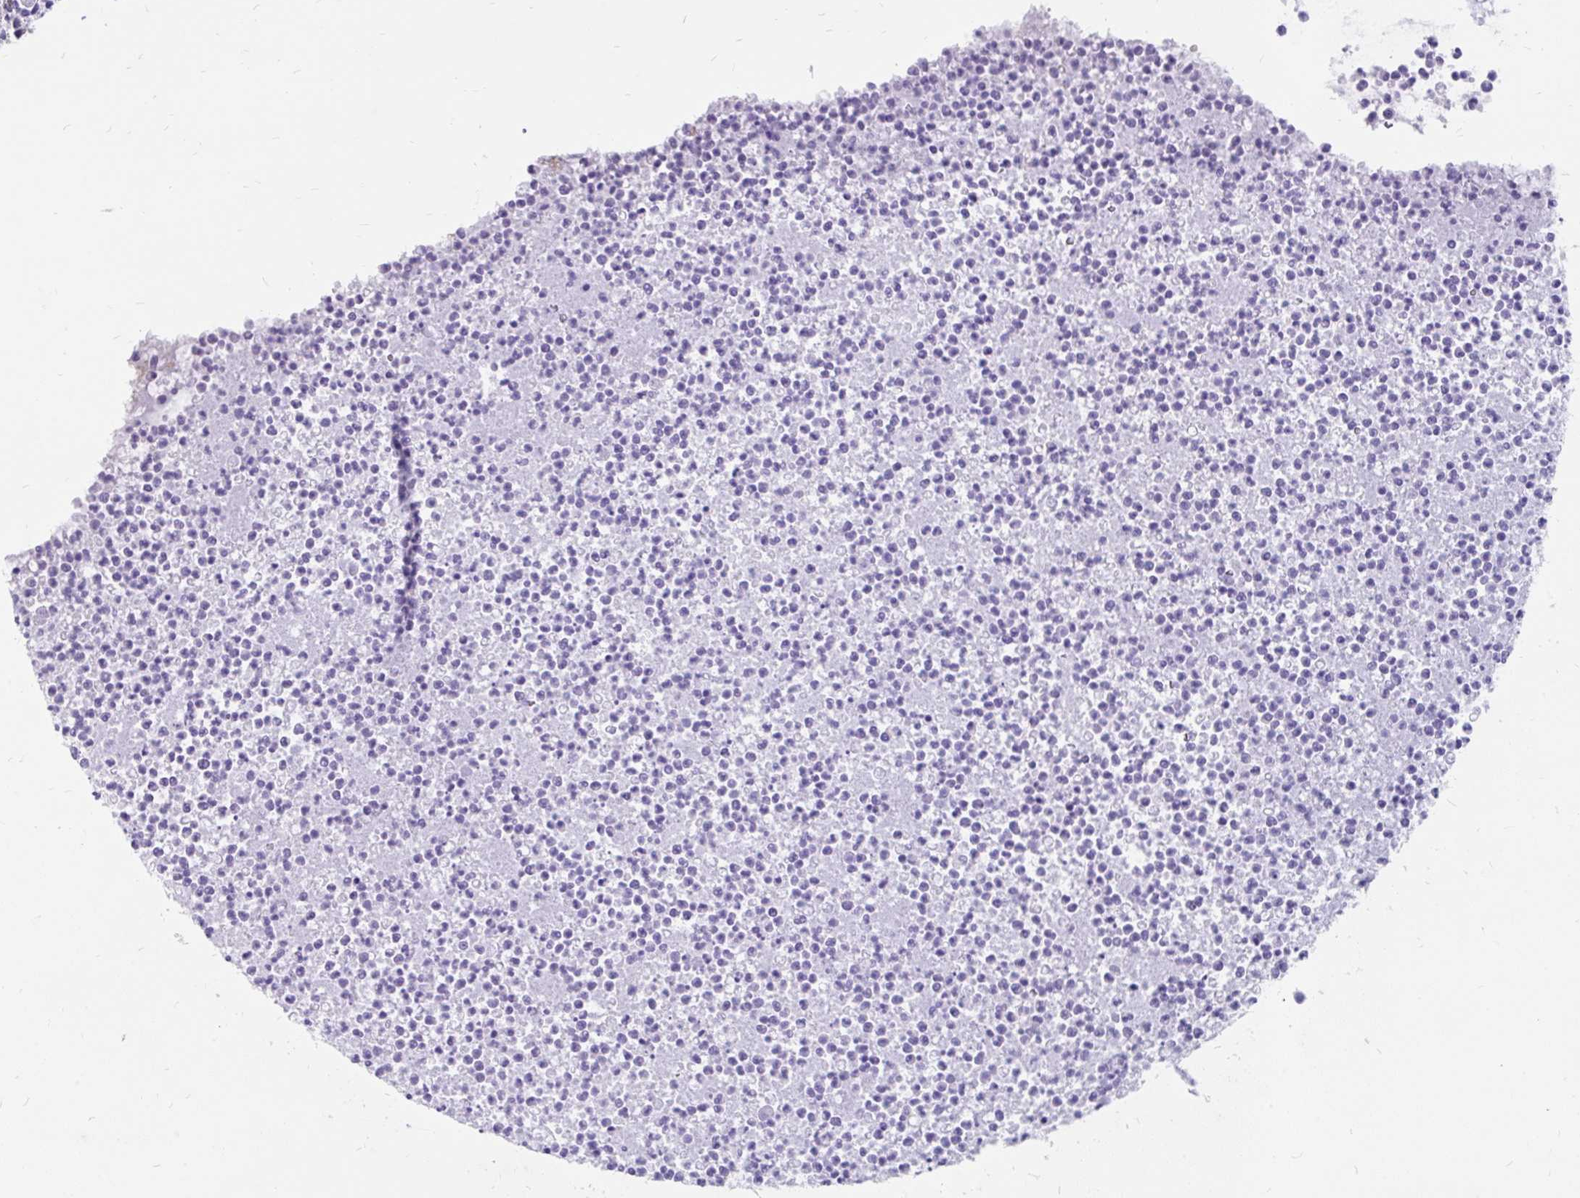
{"staining": {"intensity": "negative", "quantity": "none", "location": "none"}, "tissue": "bronchus", "cell_type": "Respiratory epithelial cells", "image_type": "normal", "snomed": [{"axis": "morphology", "description": "Normal tissue, NOS"}, {"axis": "topography", "description": "Cartilage tissue"}, {"axis": "topography", "description": "Bronchus"}], "caption": "An immunohistochemistry (IHC) photomicrograph of normal bronchus is shown. There is no staining in respiratory epithelial cells of bronchus. The staining is performed using DAB brown chromogen with nuclei counter-stained in using hematoxylin.", "gene": "EML5", "patient": {"sex": "male", "age": 56}}